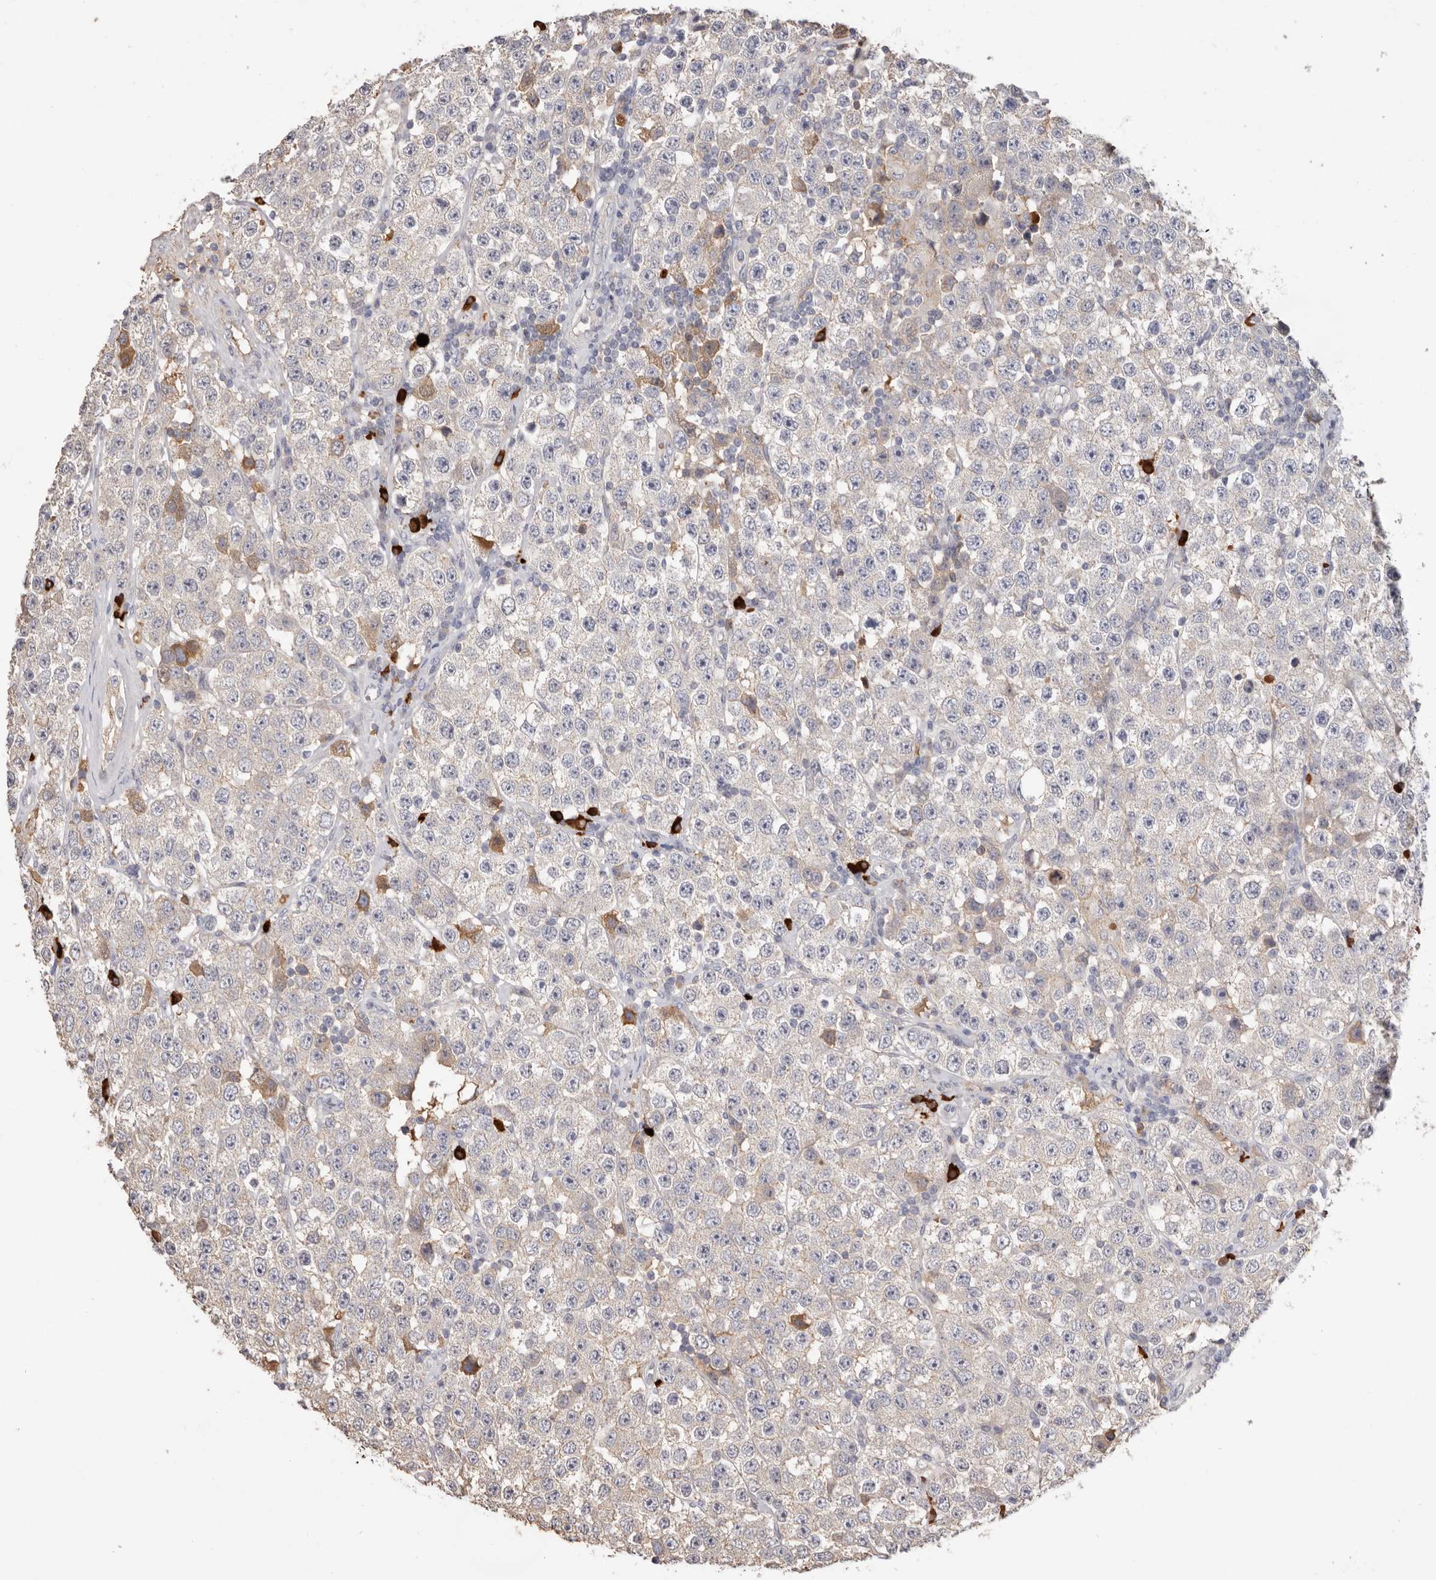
{"staining": {"intensity": "negative", "quantity": "none", "location": "none"}, "tissue": "testis cancer", "cell_type": "Tumor cells", "image_type": "cancer", "snomed": [{"axis": "morphology", "description": "Seminoma, NOS"}, {"axis": "topography", "description": "Testis"}], "caption": "Seminoma (testis) stained for a protein using IHC shows no expression tumor cells.", "gene": "HCAR2", "patient": {"sex": "male", "age": 28}}